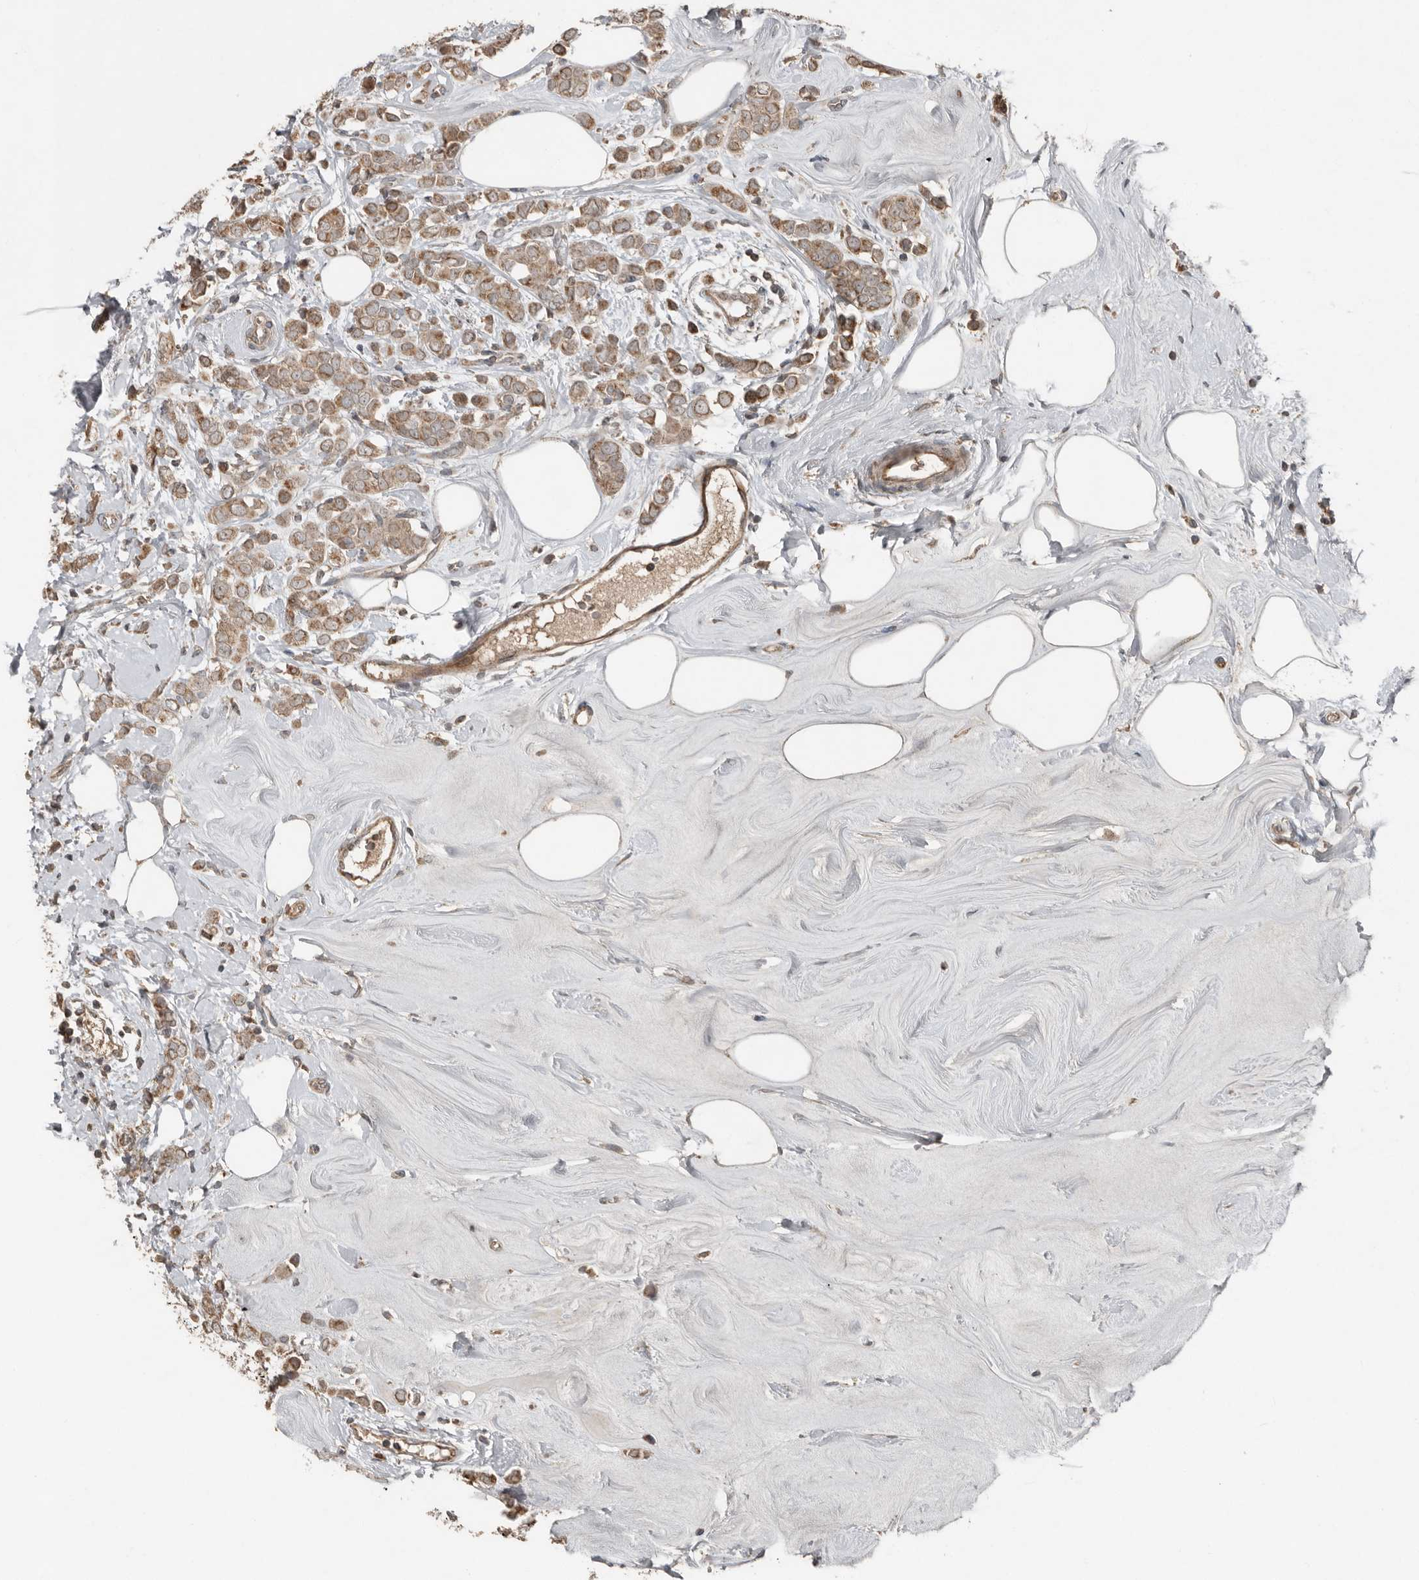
{"staining": {"intensity": "moderate", "quantity": ">75%", "location": "cytoplasmic/membranous"}, "tissue": "breast cancer", "cell_type": "Tumor cells", "image_type": "cancer", "snomed": [{"axis": "morphology", "description": "Lobular carcinoma"}, {"axis": "topography", "description": "Breast"}], "caption": "Moderate cytoplasmic/membranous positivity for a protein is seen in approximately >75% of tumor cells of lobular carcinoma (breast) using IHC.", "gene": "SLC6A7", "patient": {"sex": "female", "age": 47}}